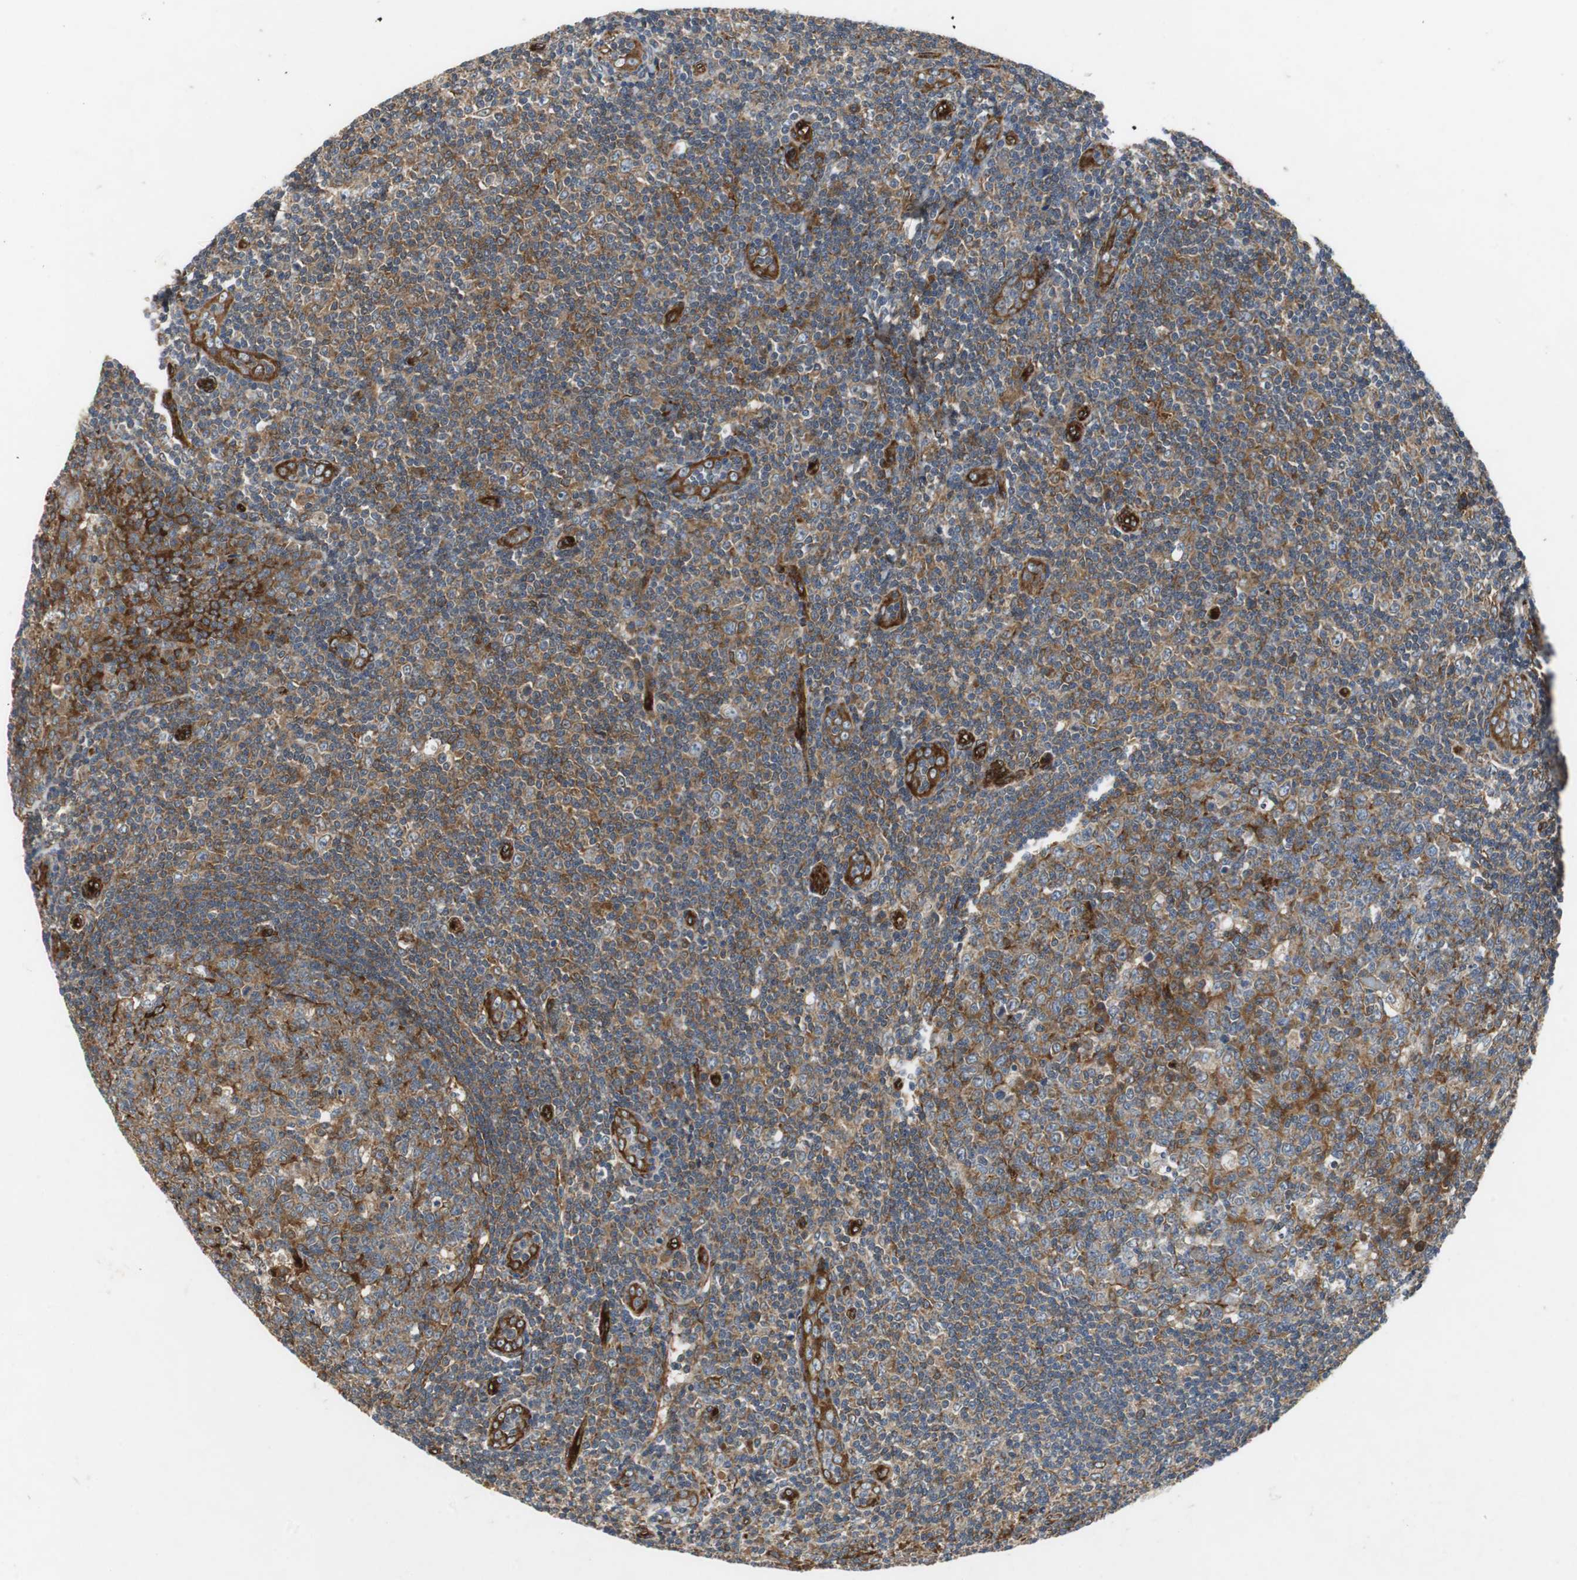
{"staining": {"intensity": "moderate", "quantity": "25%-75%", "location": "cytoplasmic/membranous"}, "tissue": "tonsil", "cell_type": "Germinal center cells", "image_type": "normal", "snomed": [{"axis": "morphology", "description": "Normal tissue, NOS"}, {"axis": "topography", "description": "Tonsil"}], "caption": "A high-resolution image shows immunohistochemistry (IHC) staining of normal tonsil, which demonstrates moderate cytoplasmic/membranous positivity in approximately 25%-75% of germinal center cells.", "gene": "ISCU", "patient": {"sex": "male", "age": 31}}